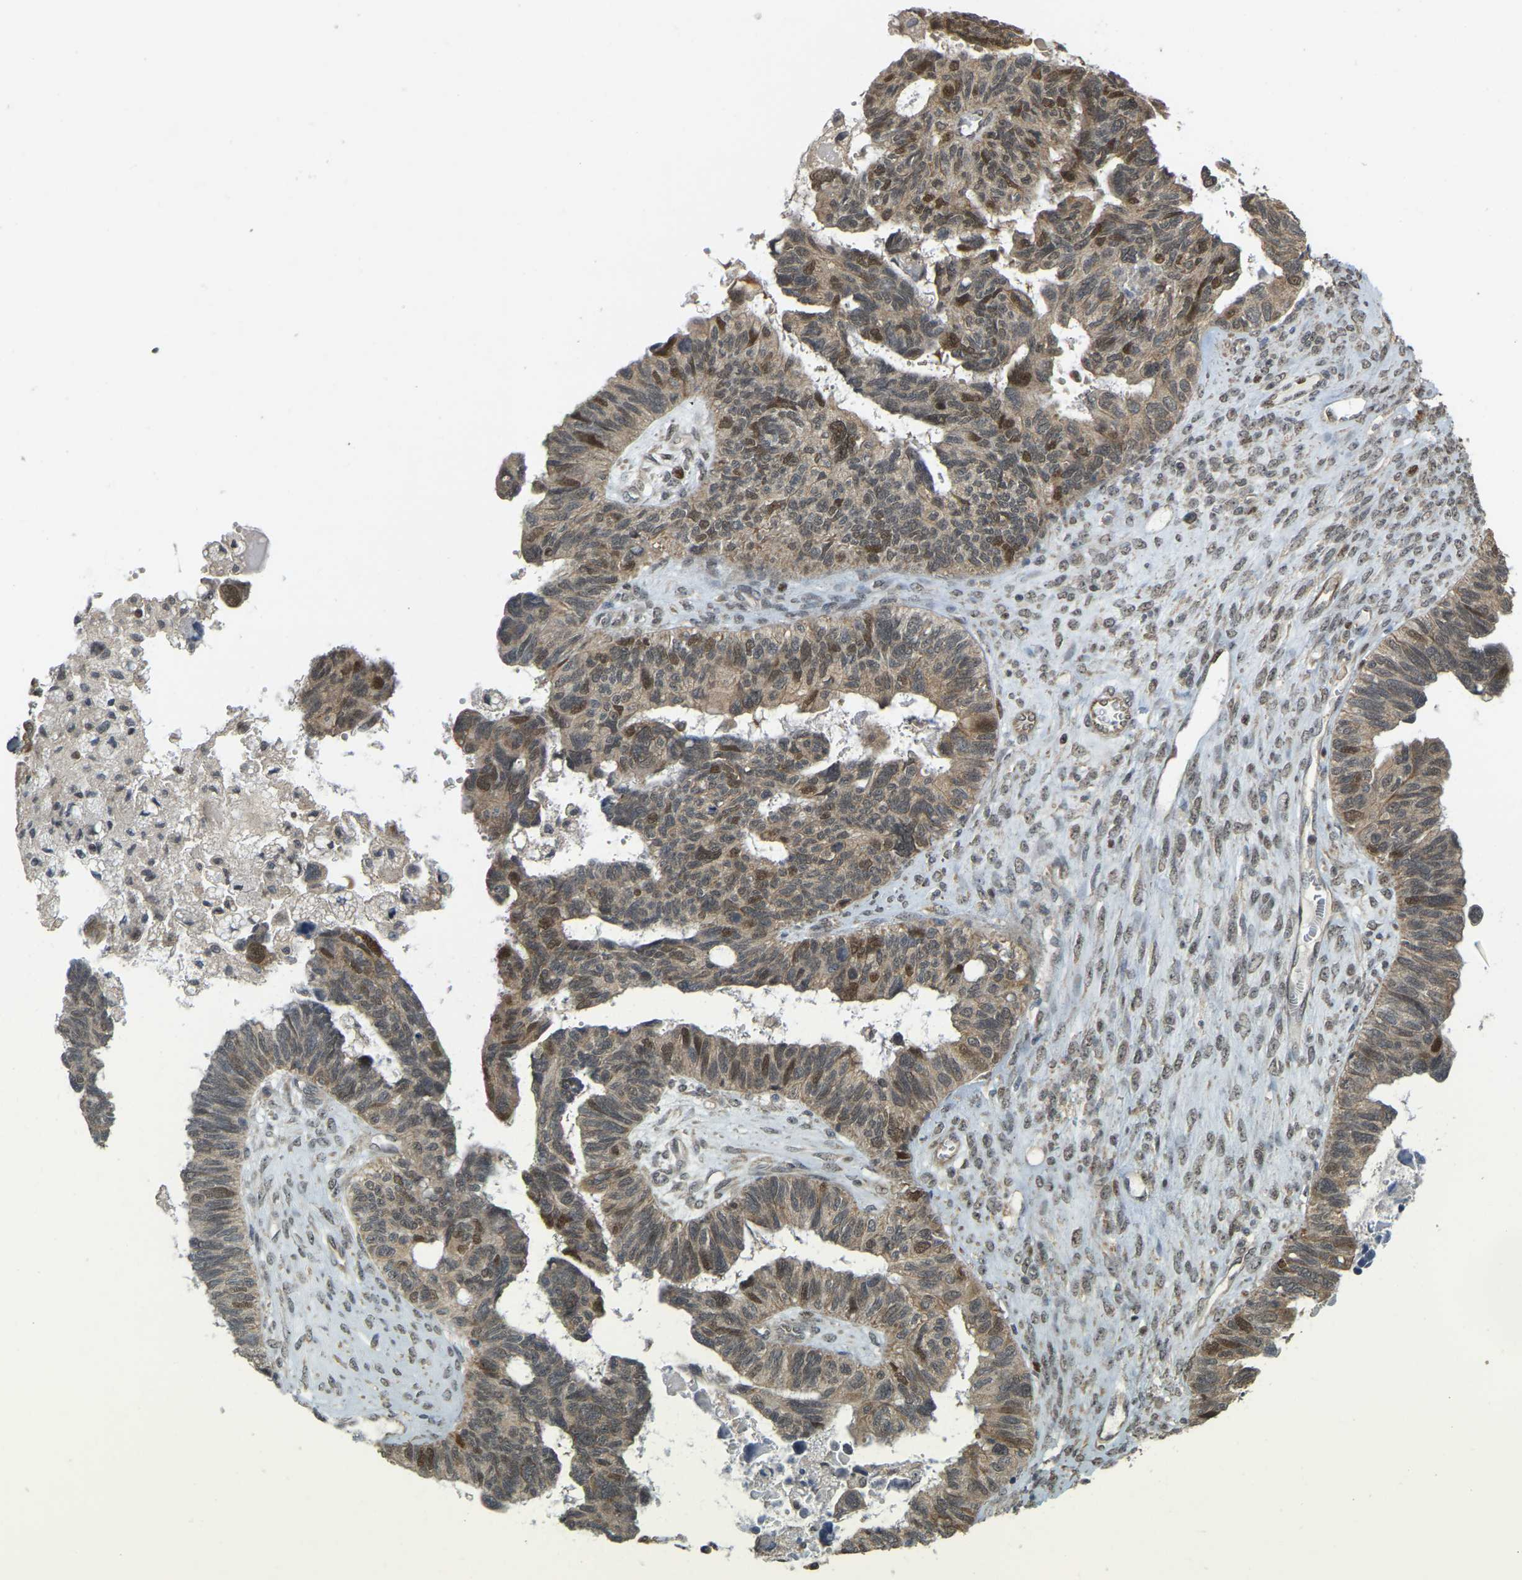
{"staining": {"intensity": "moderate", "quantity": "25%-75%", "location": "nuclear"}, "tissue": "ovarian cancer", "cell_type": "Tumor cells", "image_type": "cancer", "snomed": [{"axis": "morphology", "description": "Cystadenocarcinoma, serous, NOS"}, {"axis": "topography", "description": "Ovary"}], "caption": "Immunohistochemical staining of ovarian cancer (serous cystadenocarcinoma) shows moderate nuclear protein expression in about 25%-75% of tumor cells.", "gene": "BRF2", "patient": {"sex": "female", "age": 79}}